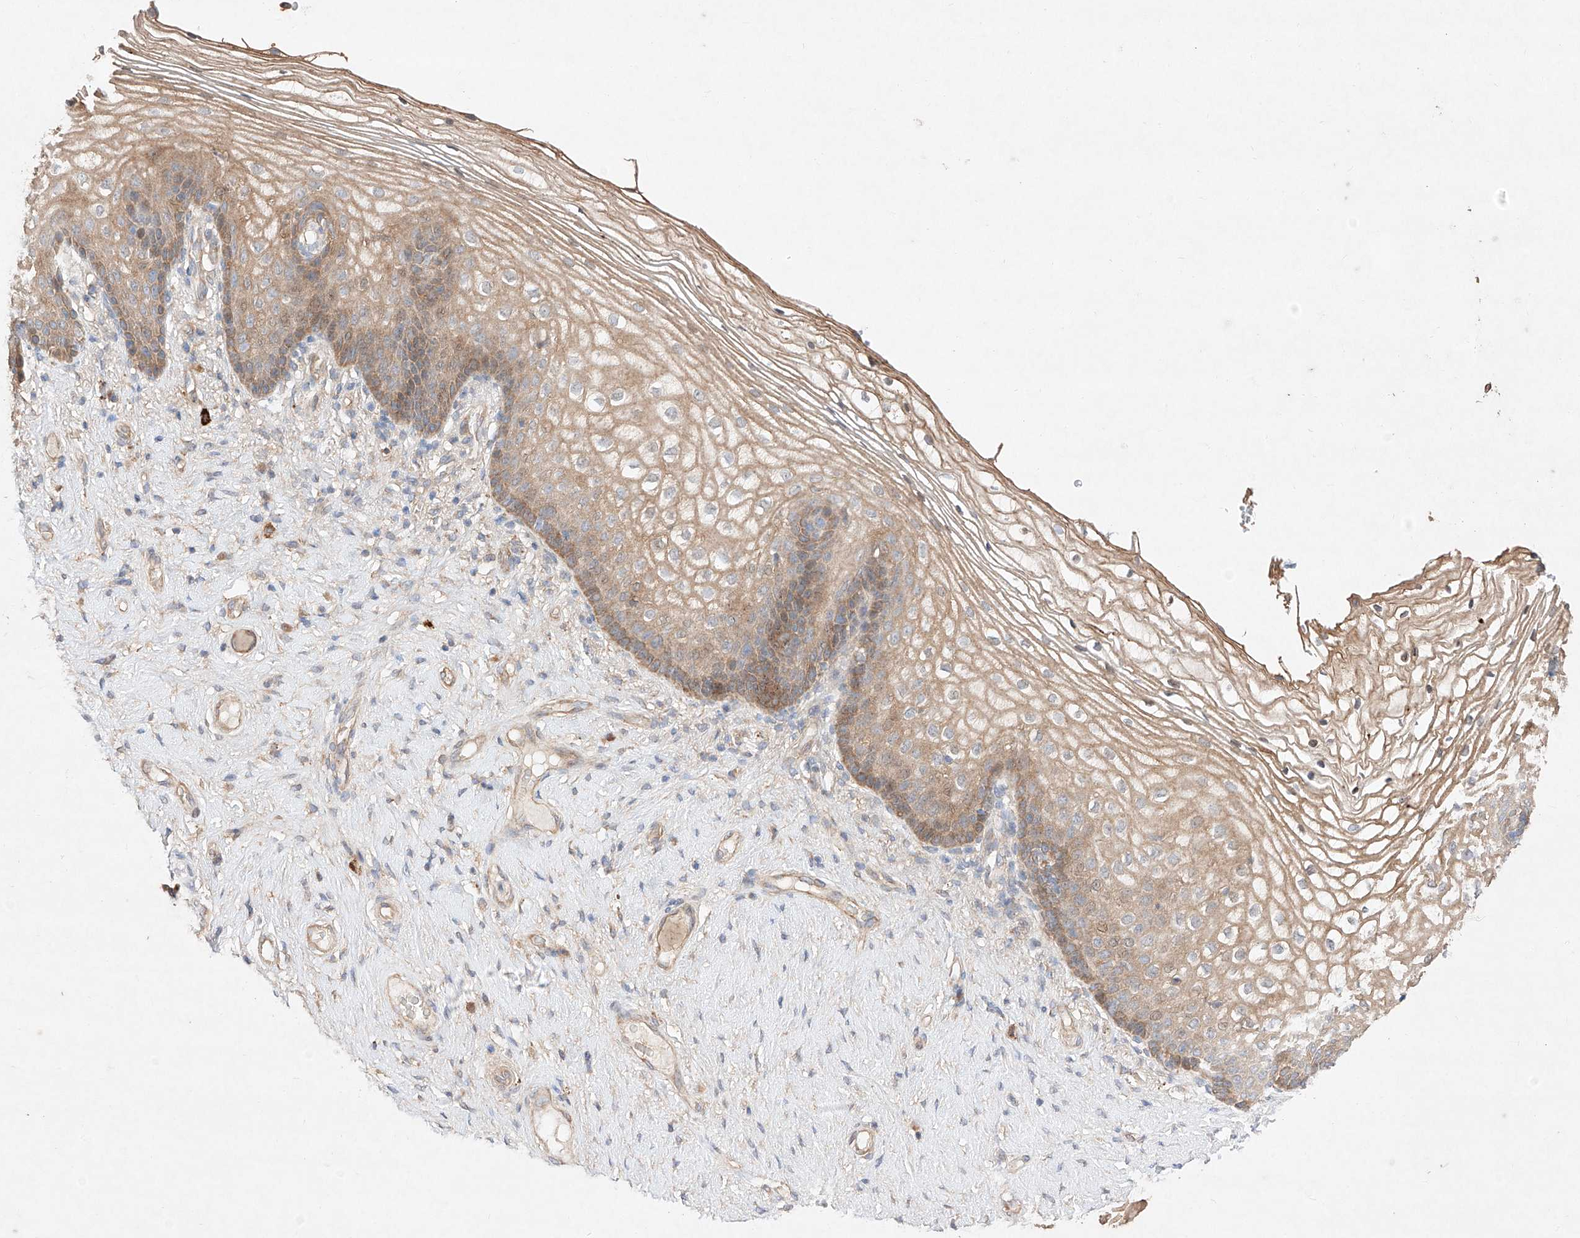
{"staining": {"intensity": "weak", "quantity": ">75%", "location": "cytoplasmic/membranous"}, "tissue": "vagina", "cell_type": "Squamous epithelial cells", "image_type": "normal", "snomed": [{"axis": "morphology", "description": "Normal tissue, NOS"}, {"axis": "topography", "description": "Vagina"}], "caption": "Protein expression analysis of unremarkable vagina demonstrates weak cytoplasmic/membranous staining in approximately >75% of squamous epithelial cells.", "gene": "C6orf62", "patient": {"sex": "female", "age": 60}}